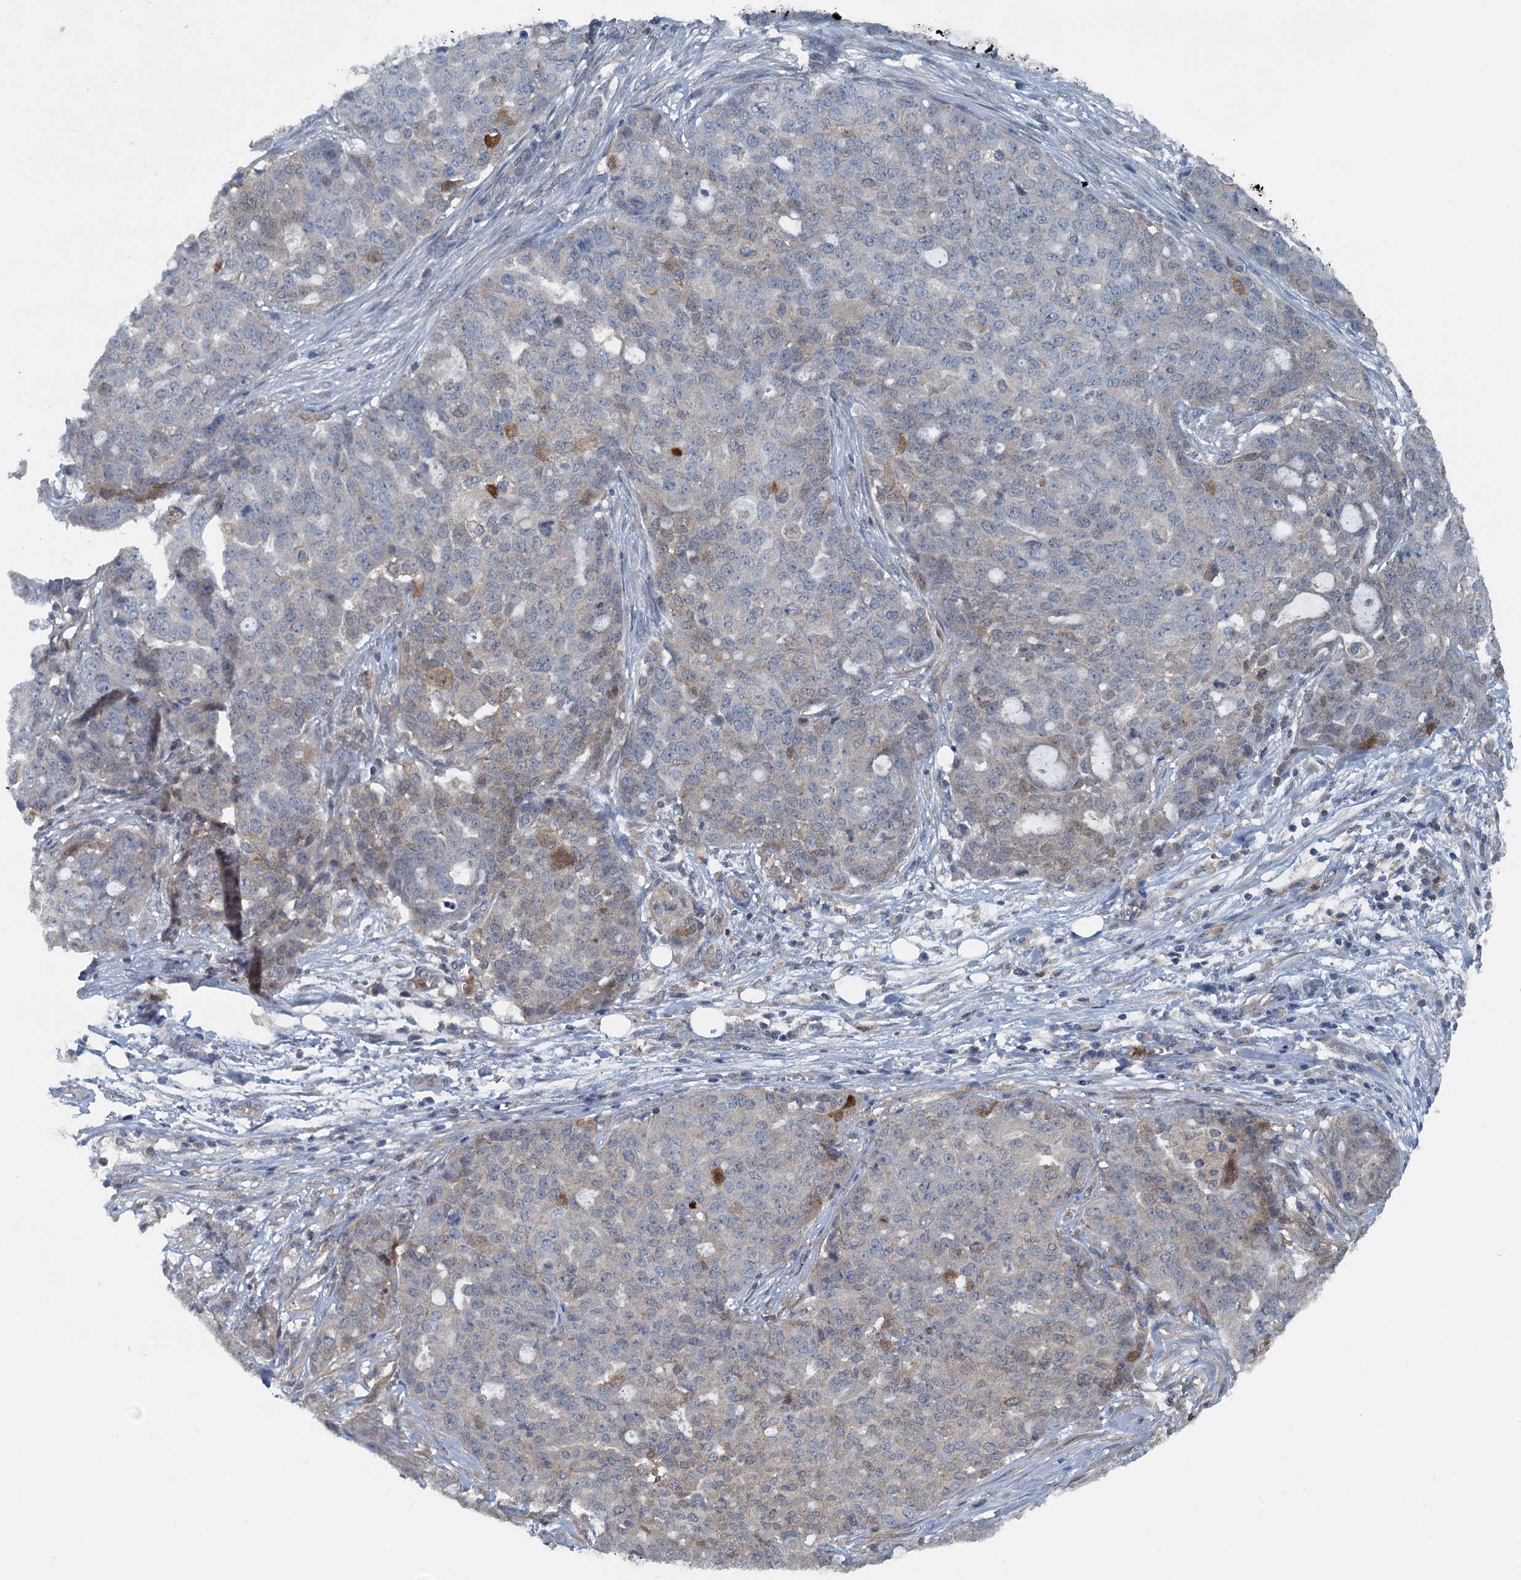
{"staining": {"intensity": "weak", "quantity": "<25%", "location": "cytoplasmic/membranous"}, "tissue": "ovarian cancer", "cell_type": "Tumor cells", "image_type": "cancer", "snomed": [{"axis": "morphology", "description": "Cystadenocarcinoma, serous, NOS"}, {"axis": "topography", "description": "Soft tissue"}, {"axis": "topography", "description": "Ovary"}], "caption": "DAB (3,3'-diaminobenzidine) immunohistochemical staining of ovarian serous cystadenocarcinoma demonstrates no significant positivity in tumor cells.", "gene": "GCLM", "patient": {"sex": "female", "age": 57}}